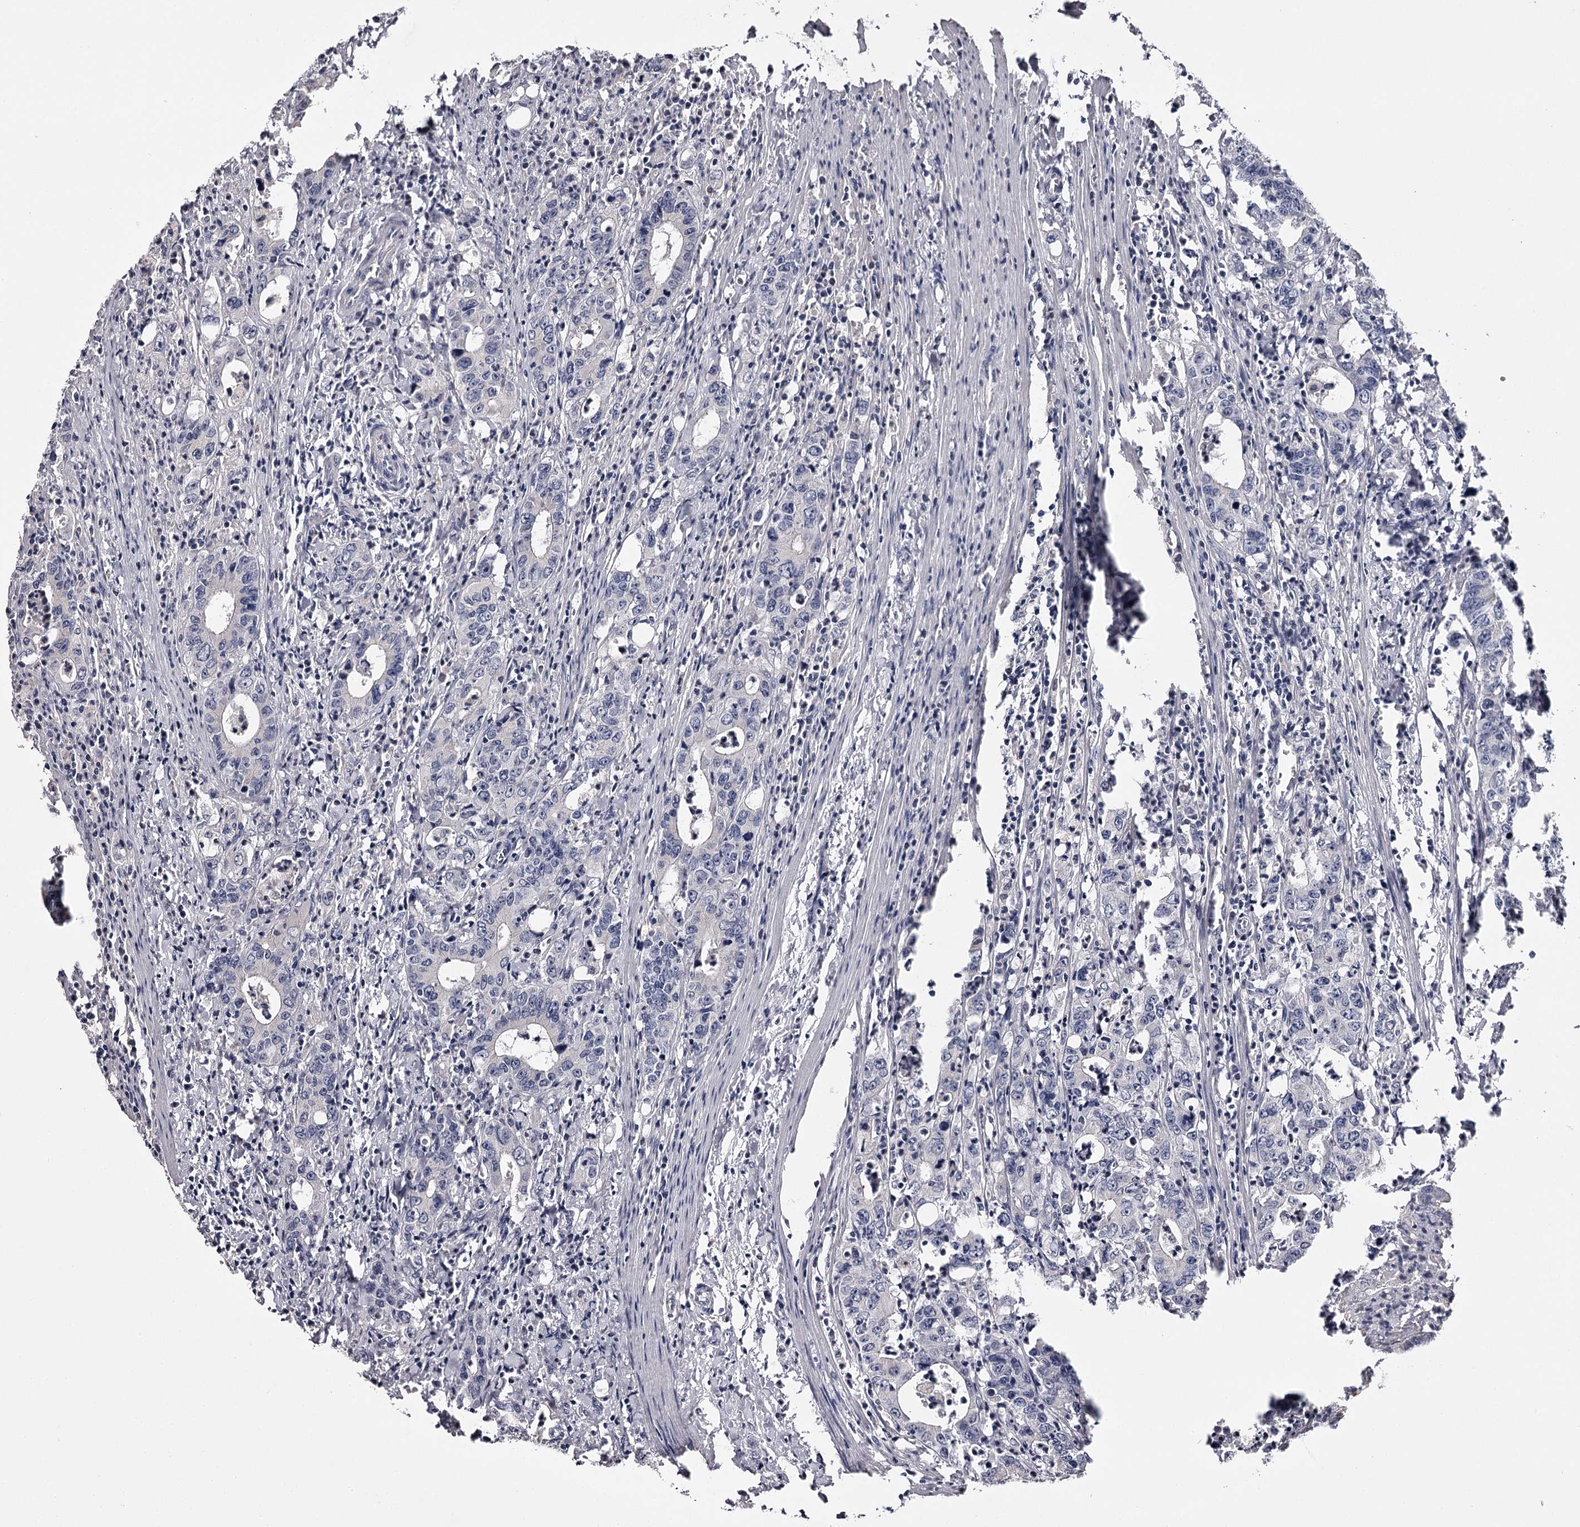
{"staining": {"intensity": "negative", "quantity": "none", "location": "none"}, "tissue": "colorectal cancer", "cell_type": "Tumor cells", "image_type": "cancer", "snomed": [{"axis": "morphology", "description": "Adenocarcinoma, NOS"}, {"axis": "topography", "description": "Colon"}], "caption": "DAB (3,3'-diaminobenzidine) immunohistochemical staining of human colorectal cancer (adenocarcinoma) shows no significant positivity in tumor cells. (DAB IHC with hematoxylin counter stain).", "gene": "PRM2", "patient": {"sex": "female", "age": 75}}